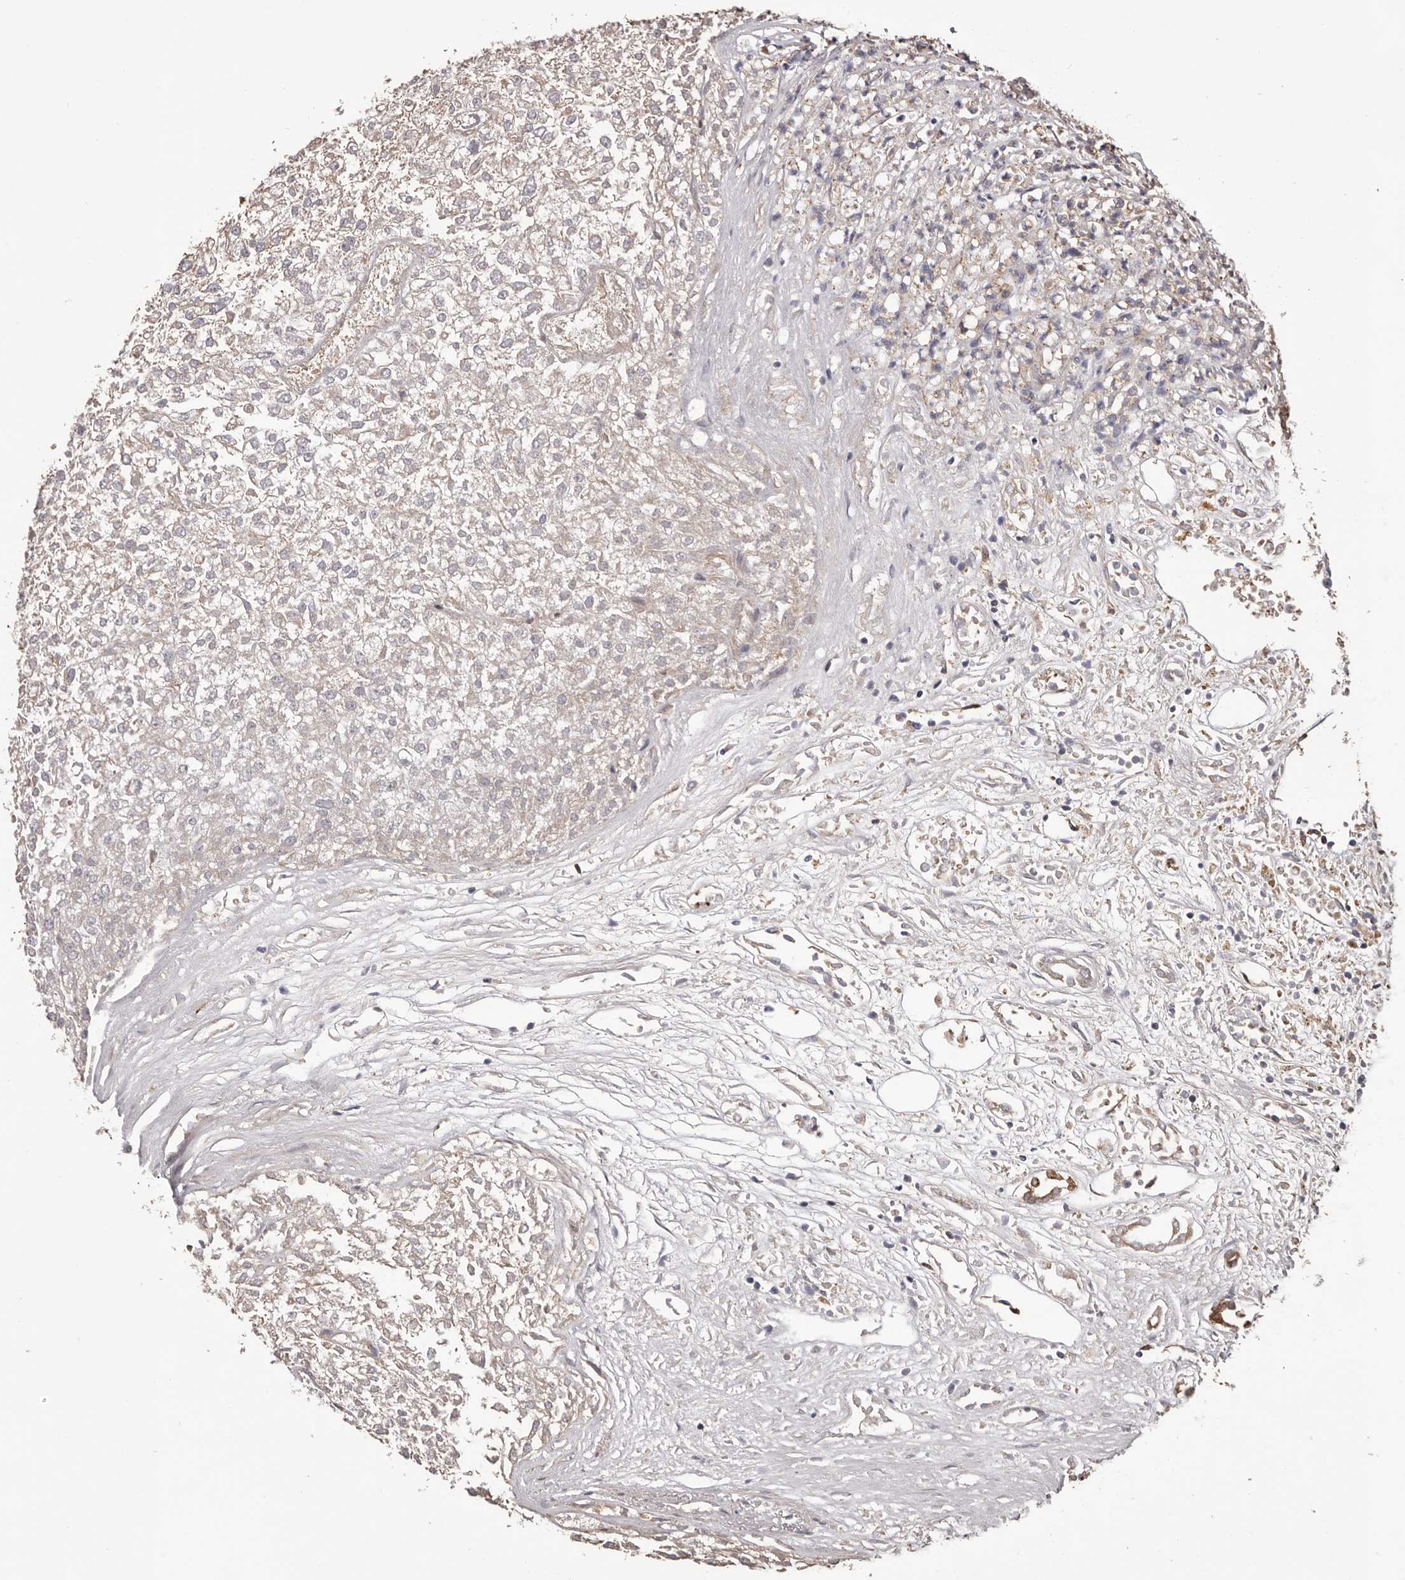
{"staining": {"intensity": "negative", "quantity": "none", "location": "none"}, "tissue": "renal cancer", "cell_type": "Tumor cells", "image_type": "cancer", "snomed": [{"axis": "morphology", "description": "Adenocarcinoma, NOS"}, {"axis": "topography", "description": "Kidney"}], "caption": "This is a micrograph of immunohistochemistry staining of renal cancer (adenocarcinoma), which shows no positivity in tumor cells.", "gene": "CEP104", "patient": {"sex": "female", "age": 54}}